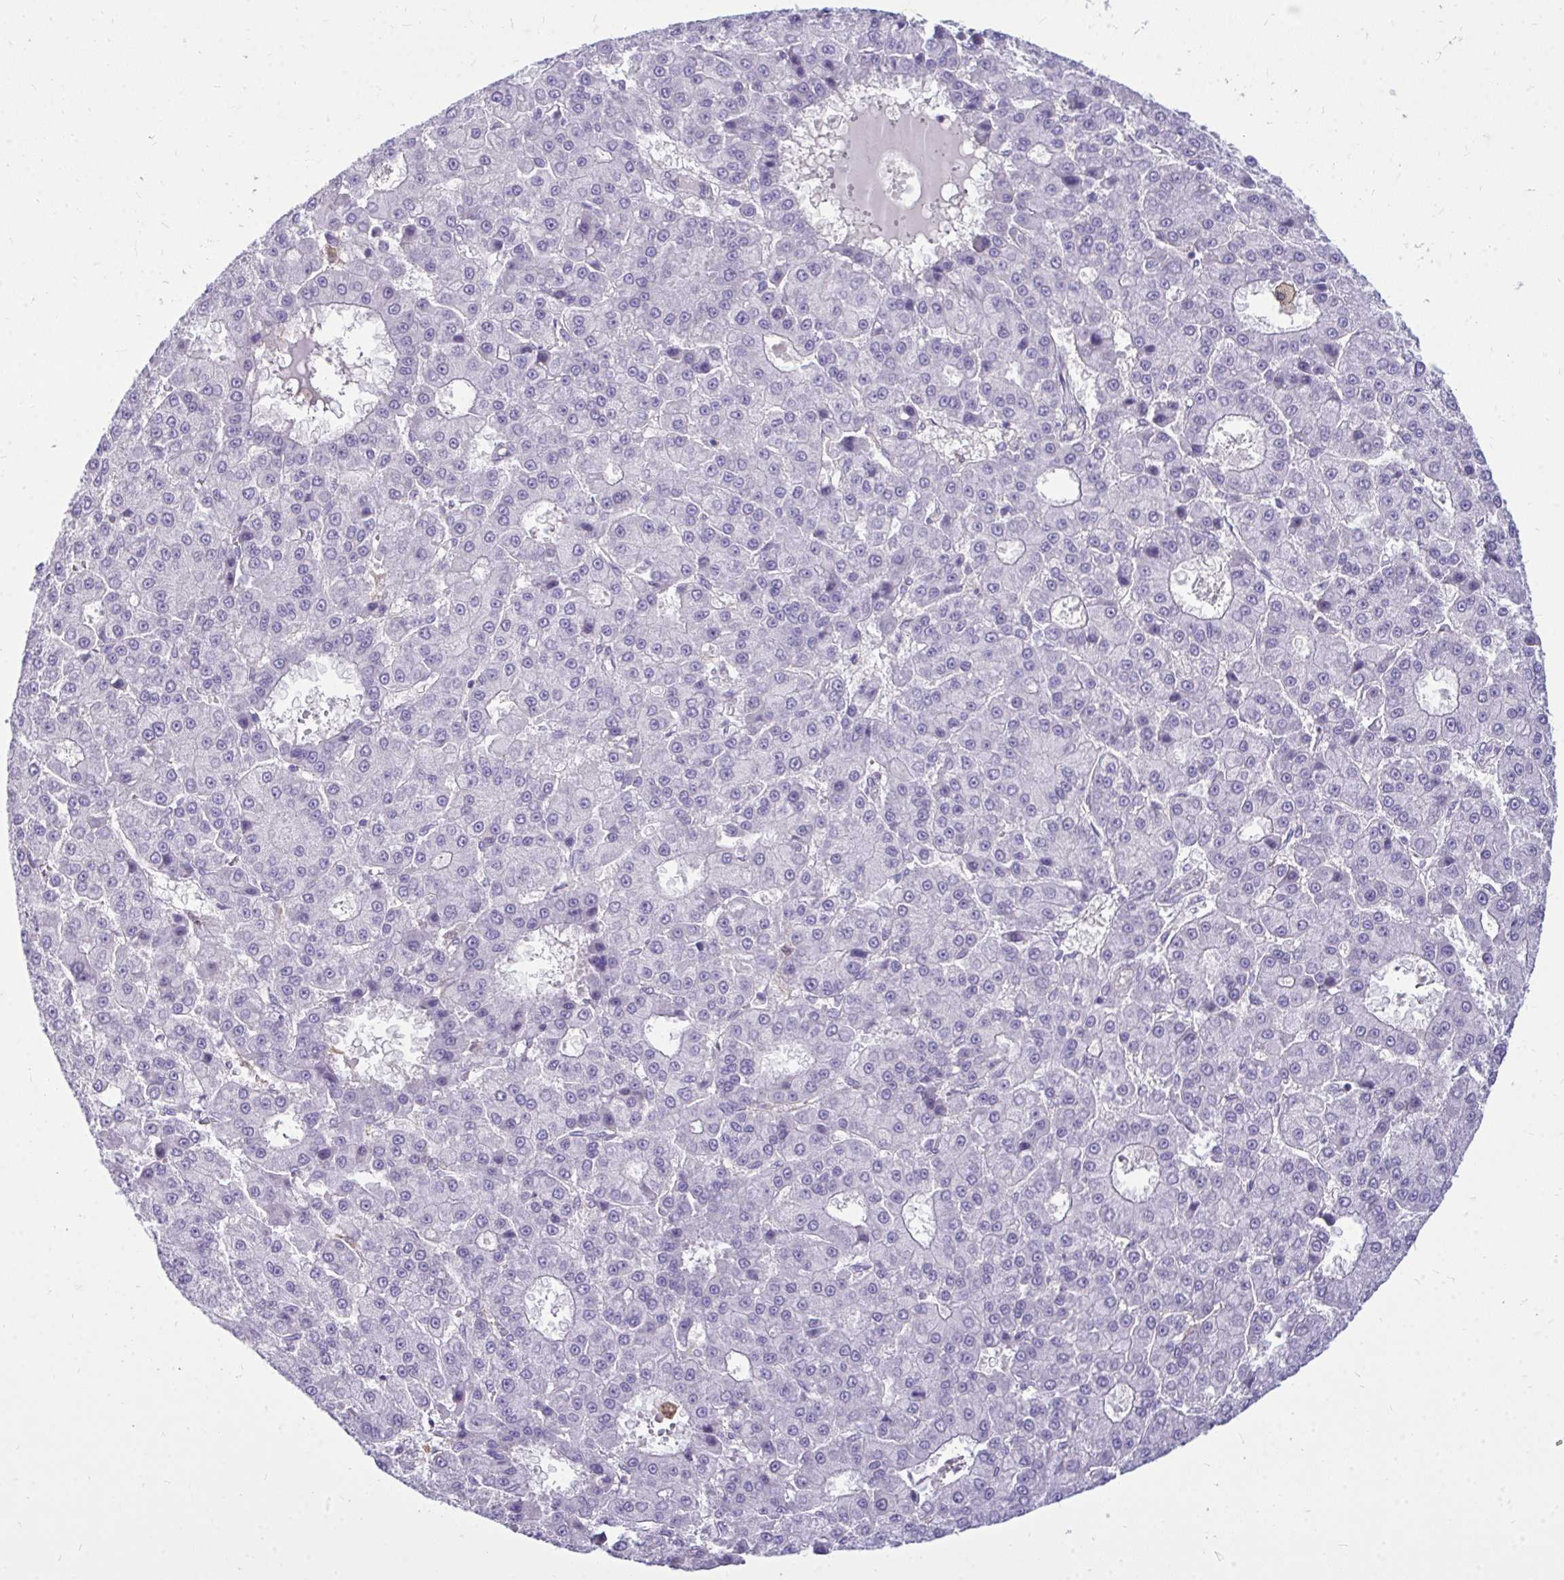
{"staining": {"intensity": "negative", "quantity": "none", "location": "none"}, "tissue": "liver cancer", "cell_type": "Tumor cells", "image_type": "cancer", "snomed": [{"axis": "morphology", "description": "Carcinoma, Hepatocellular, NOS"}, {"axis": "topography", "description": "Liver"}], "caption": "Micrograph shows no significant protein expression in tumor cells of liver cancer.", "gene": "FABP3", "patient": {"sex": "male", "age": 70}}